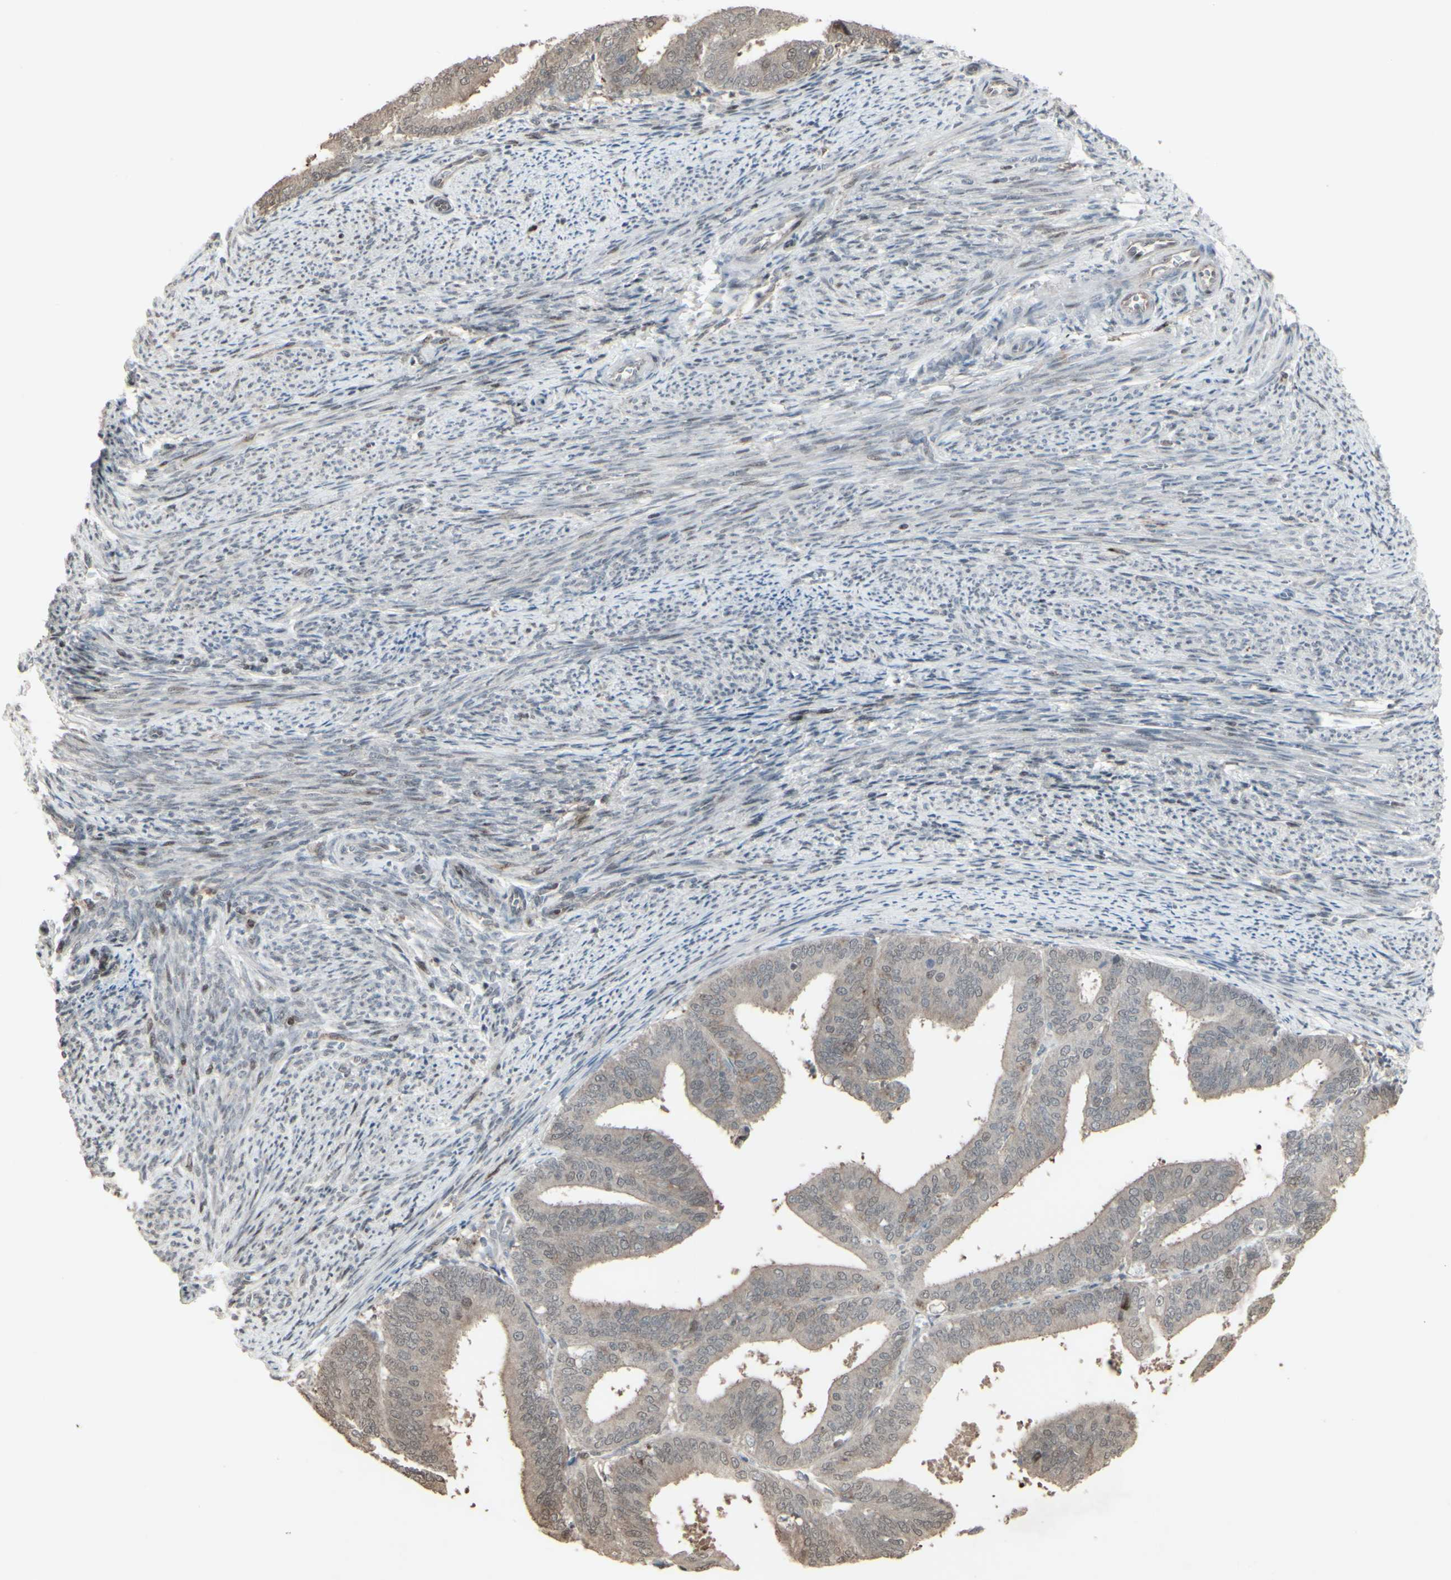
{"staining": {"intensity": "weak", "quantity": ">75%", "location": "cytoplasmic/membranous"}, "tissue": "endometrial cancer", "cell_type": "Tumor cells", "image_type": "cancer", "snomed": [{"axis": "morphology", "description": "Adenocarcinoma, NOS"}, {"axis": "topography", "description": "Endometrium"}], "caption": "This is an image of IHC staining of adenocarcinoma (endometrial), which shows weak expression in the cytoplasmic/membranous of tumor cells.", "gene": "CD33", "patient": {"sex": "female", "age": 63}}